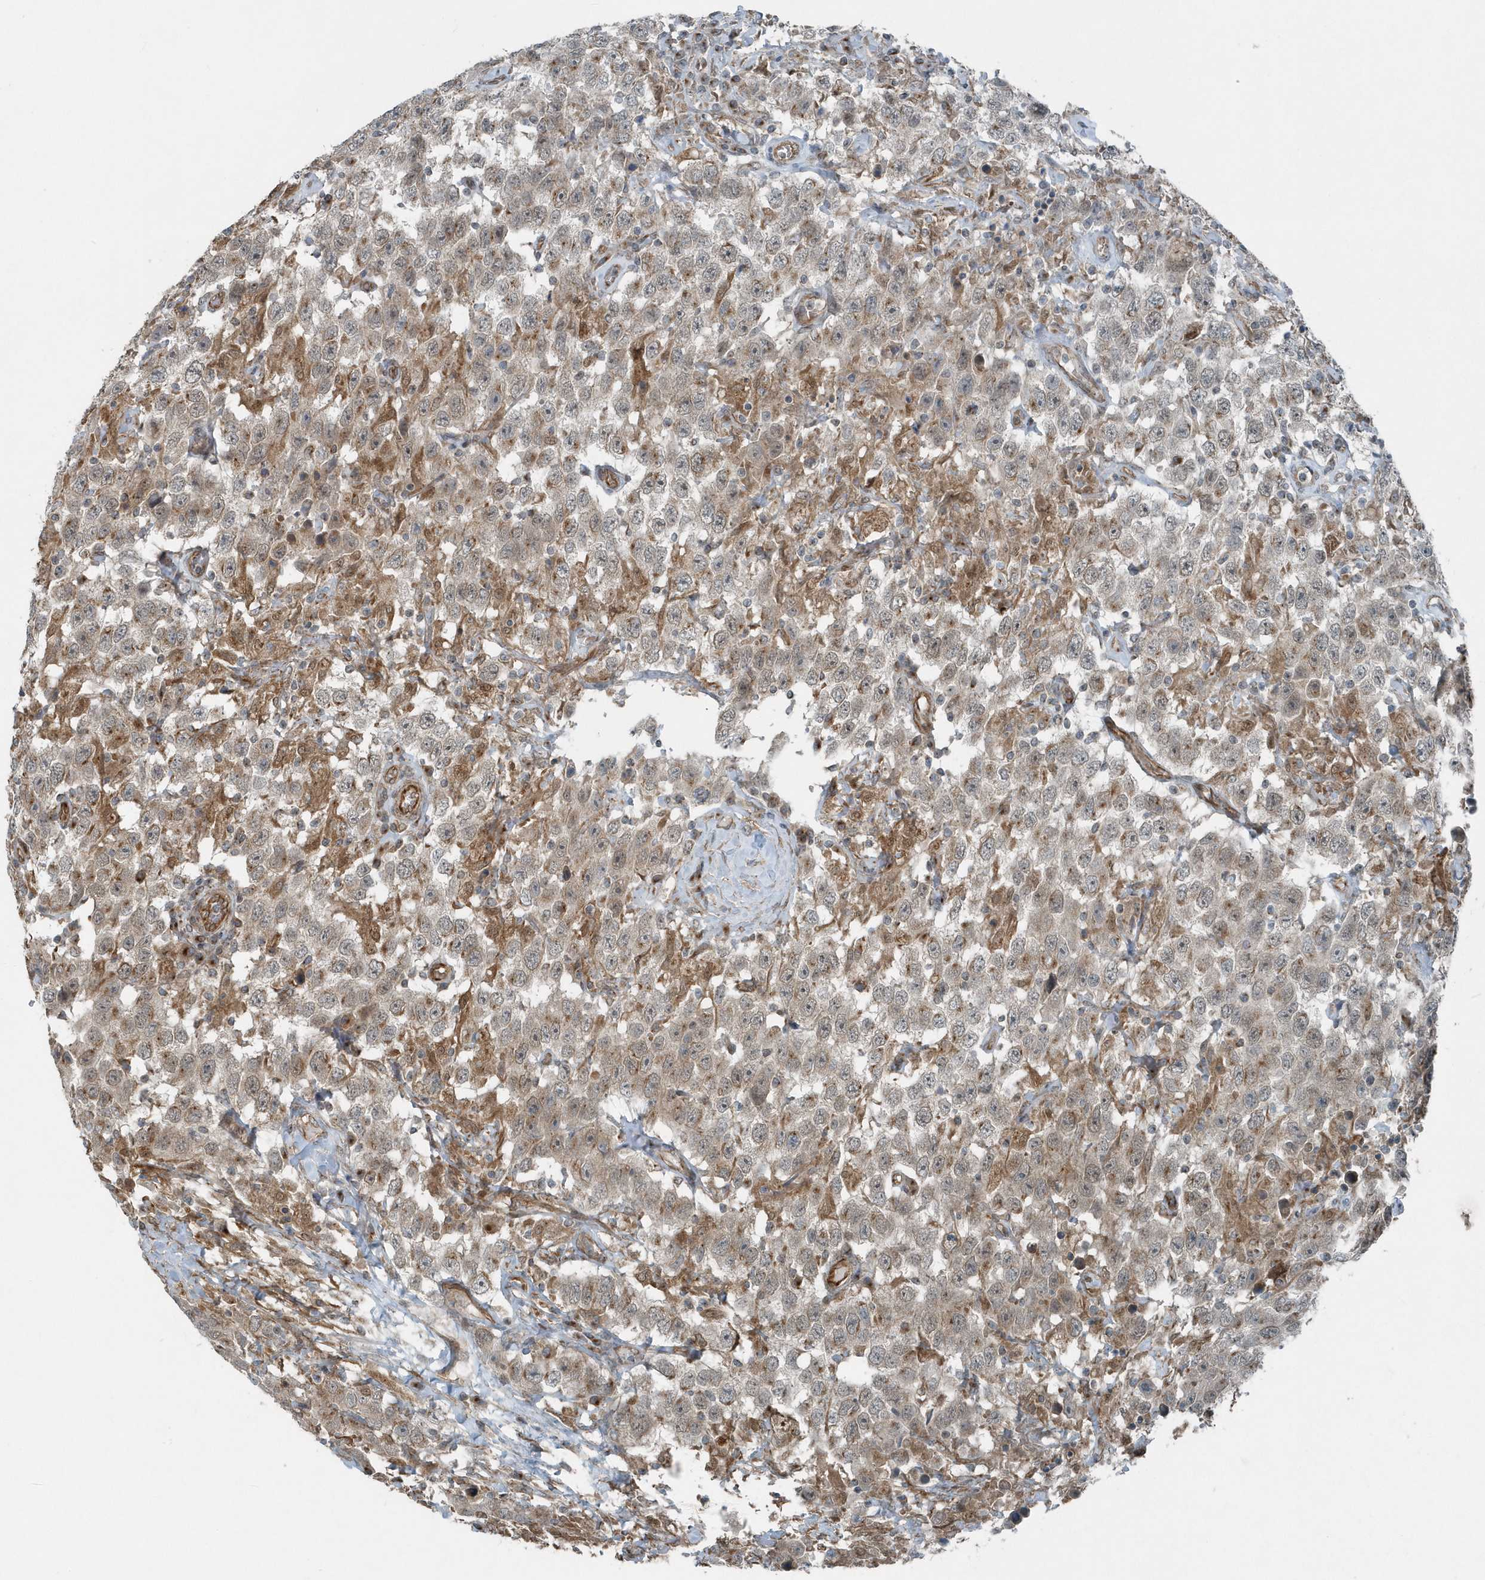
{"staining": {"intensity": "weak", "quantity": "25%-75%", "location": "cytoplasmic/membranous"}, "tissue": "testis cancer", "cell_type": "Tumor cells", "image_type": "cancer", "snomed": [{"axis": "morphology", "description": "Seminoma, NOS"}, {"axis": "topography", "description": "Testis"}], "caption": "A histopathology image of human seminoma (testis) stained for a protein shows weak cytoplasmic/membranous brown staining in tumor cells.", "gene": "GCC2", "patient": {"sex": "male", "age": 41}}